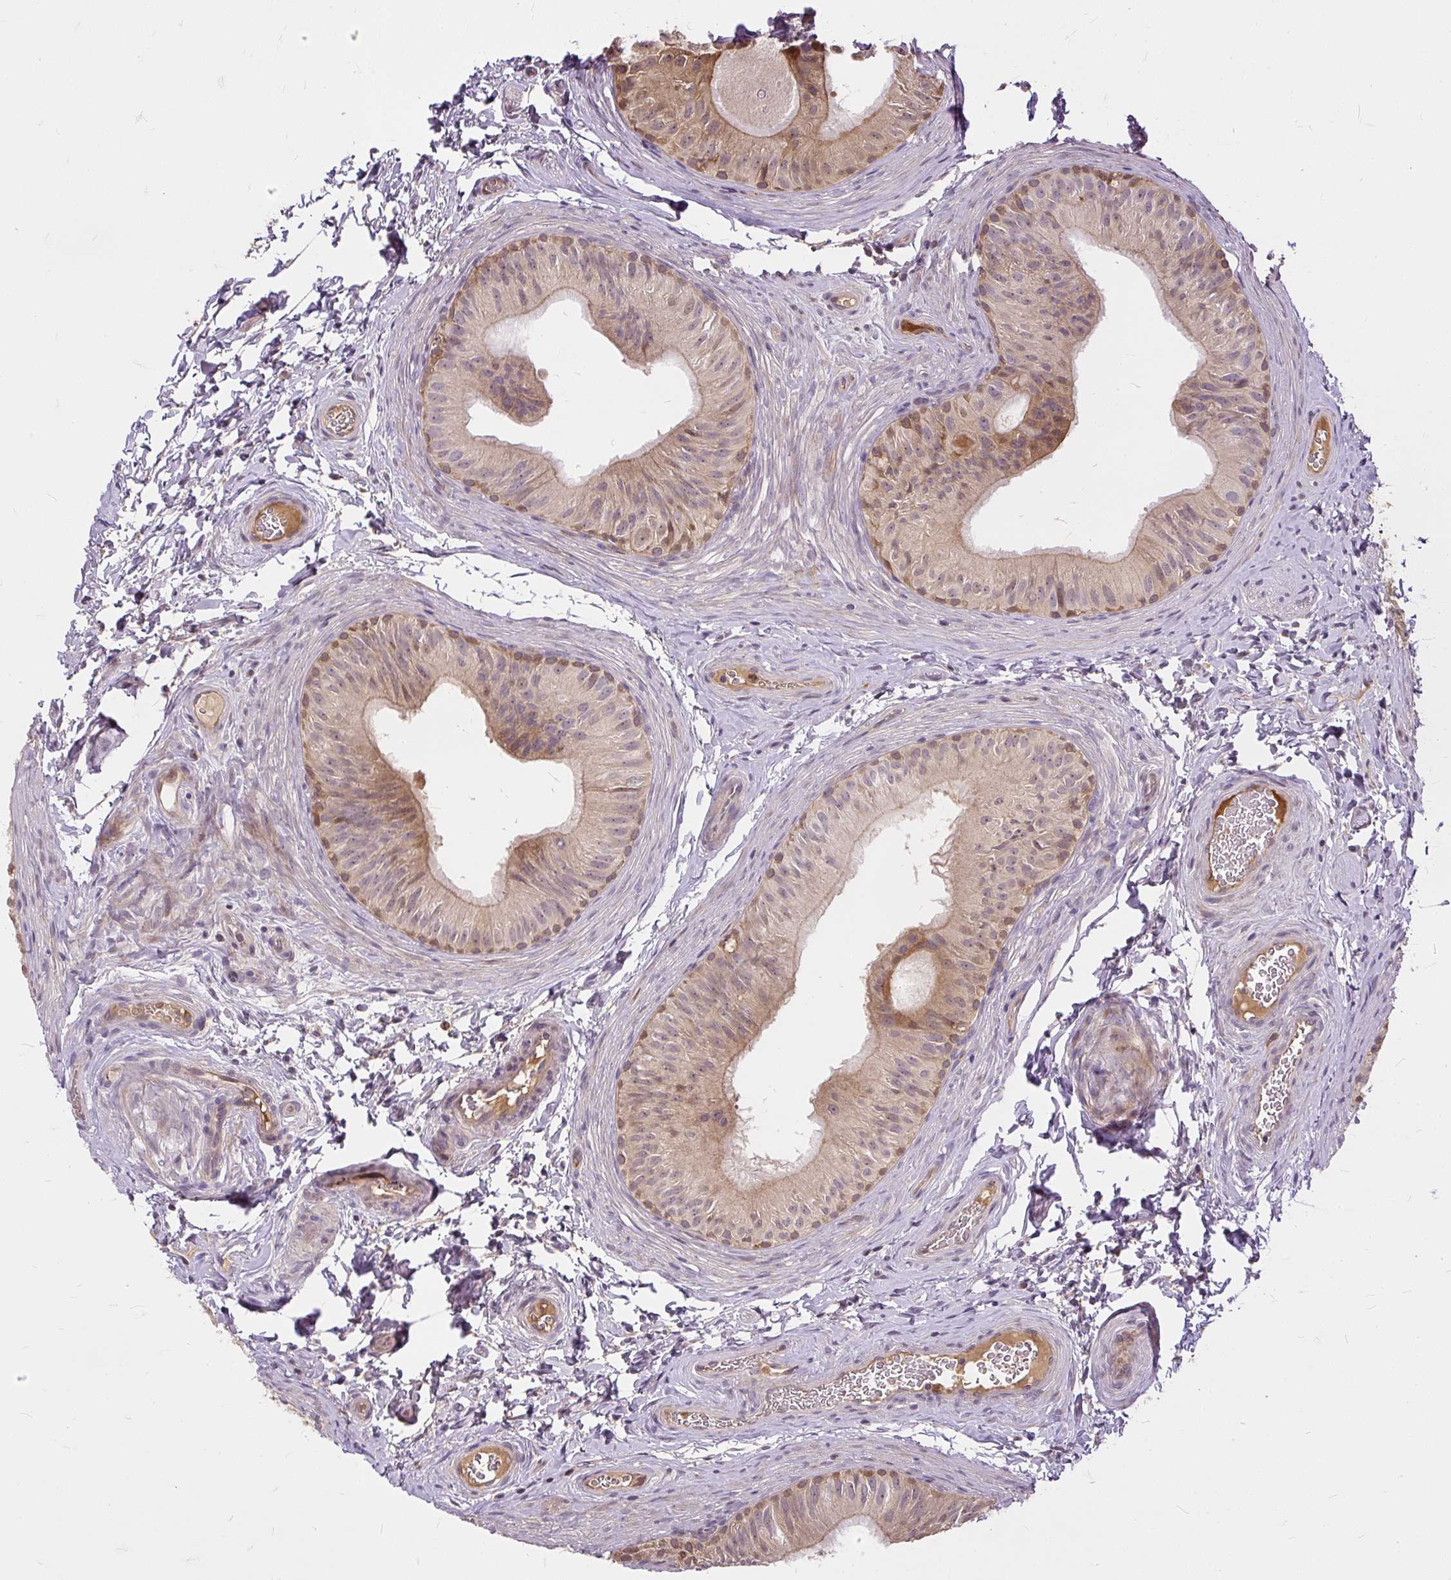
{"staining": {"intensity": "moderate", "quantity": ">75%", "location": "cytoplasmic/membranous"}, "tissue": "epididymis", "cell_type": "Glandular cells", "image_type": "normal", "snomed": [{"axis": "morphology", "description": "Normal tissue, NOS"}, {"axis": "topography", "description": "Epididymis"}], "caption": "Normal epididymis was stained to show a protein in brown. There is medium levels of moderate cytoplasmic/membranous expression in approximately >75% of glandular cells.", "gene": "AP5S1", "patient": {"sex": "male", "age": 24}}